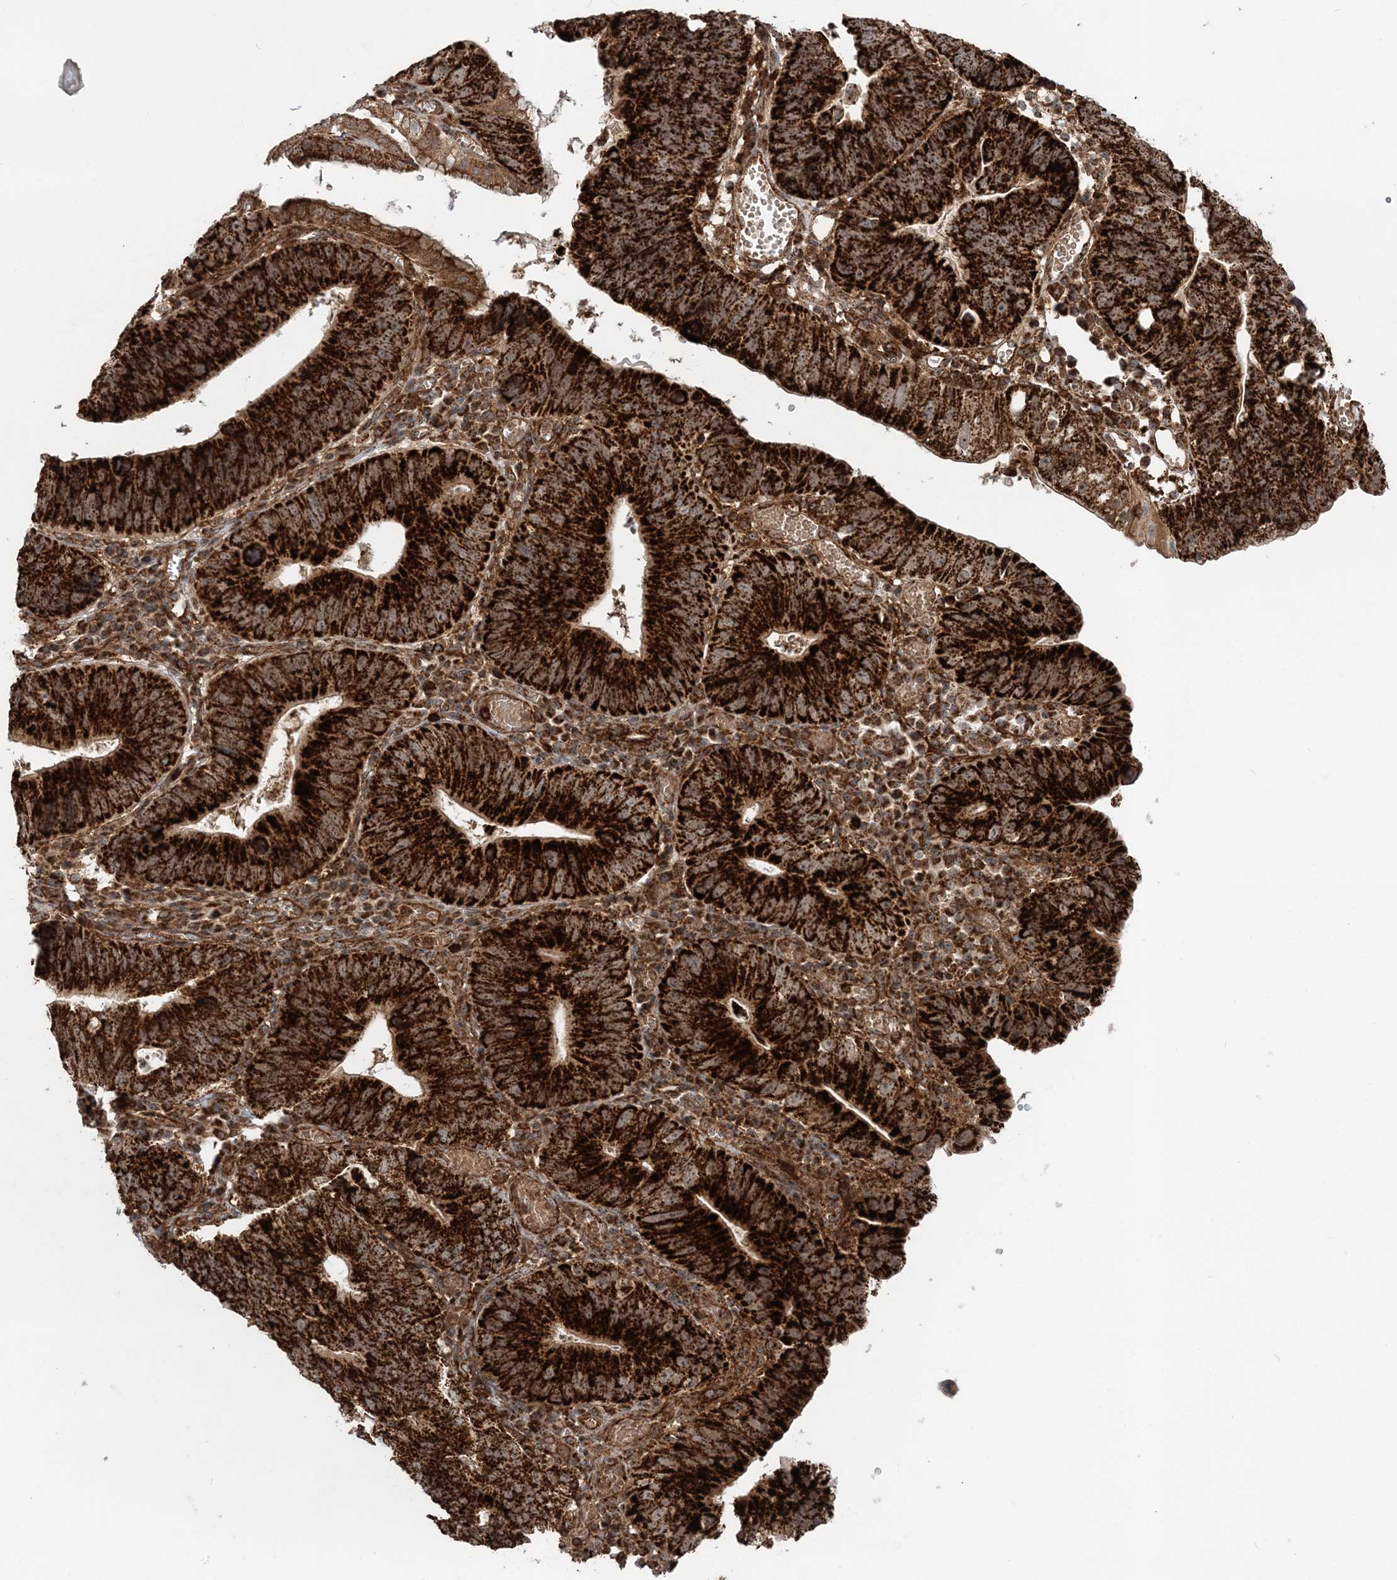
{"staining": {"intensity": "strong", "quantity": ">75%", "location": "cytoplasmic/membranous"}, "tissue": "stomach cancer", "cell_type": "Tumor cells", "image_type": "cancer", "snomed": [{"axis": "morphology", "description": "Adenocarcinoma, NOS"}, {"axis": "topography", "description": "Stomach"}], "caption": "Stomach cancer stained for a protein (brown) exhibits strong cytoplasmic/membranous positive positivity in about >75% of tumor cells.", "gene": "LRPPRC", "patient": {"sex": "male", "age": 59}}